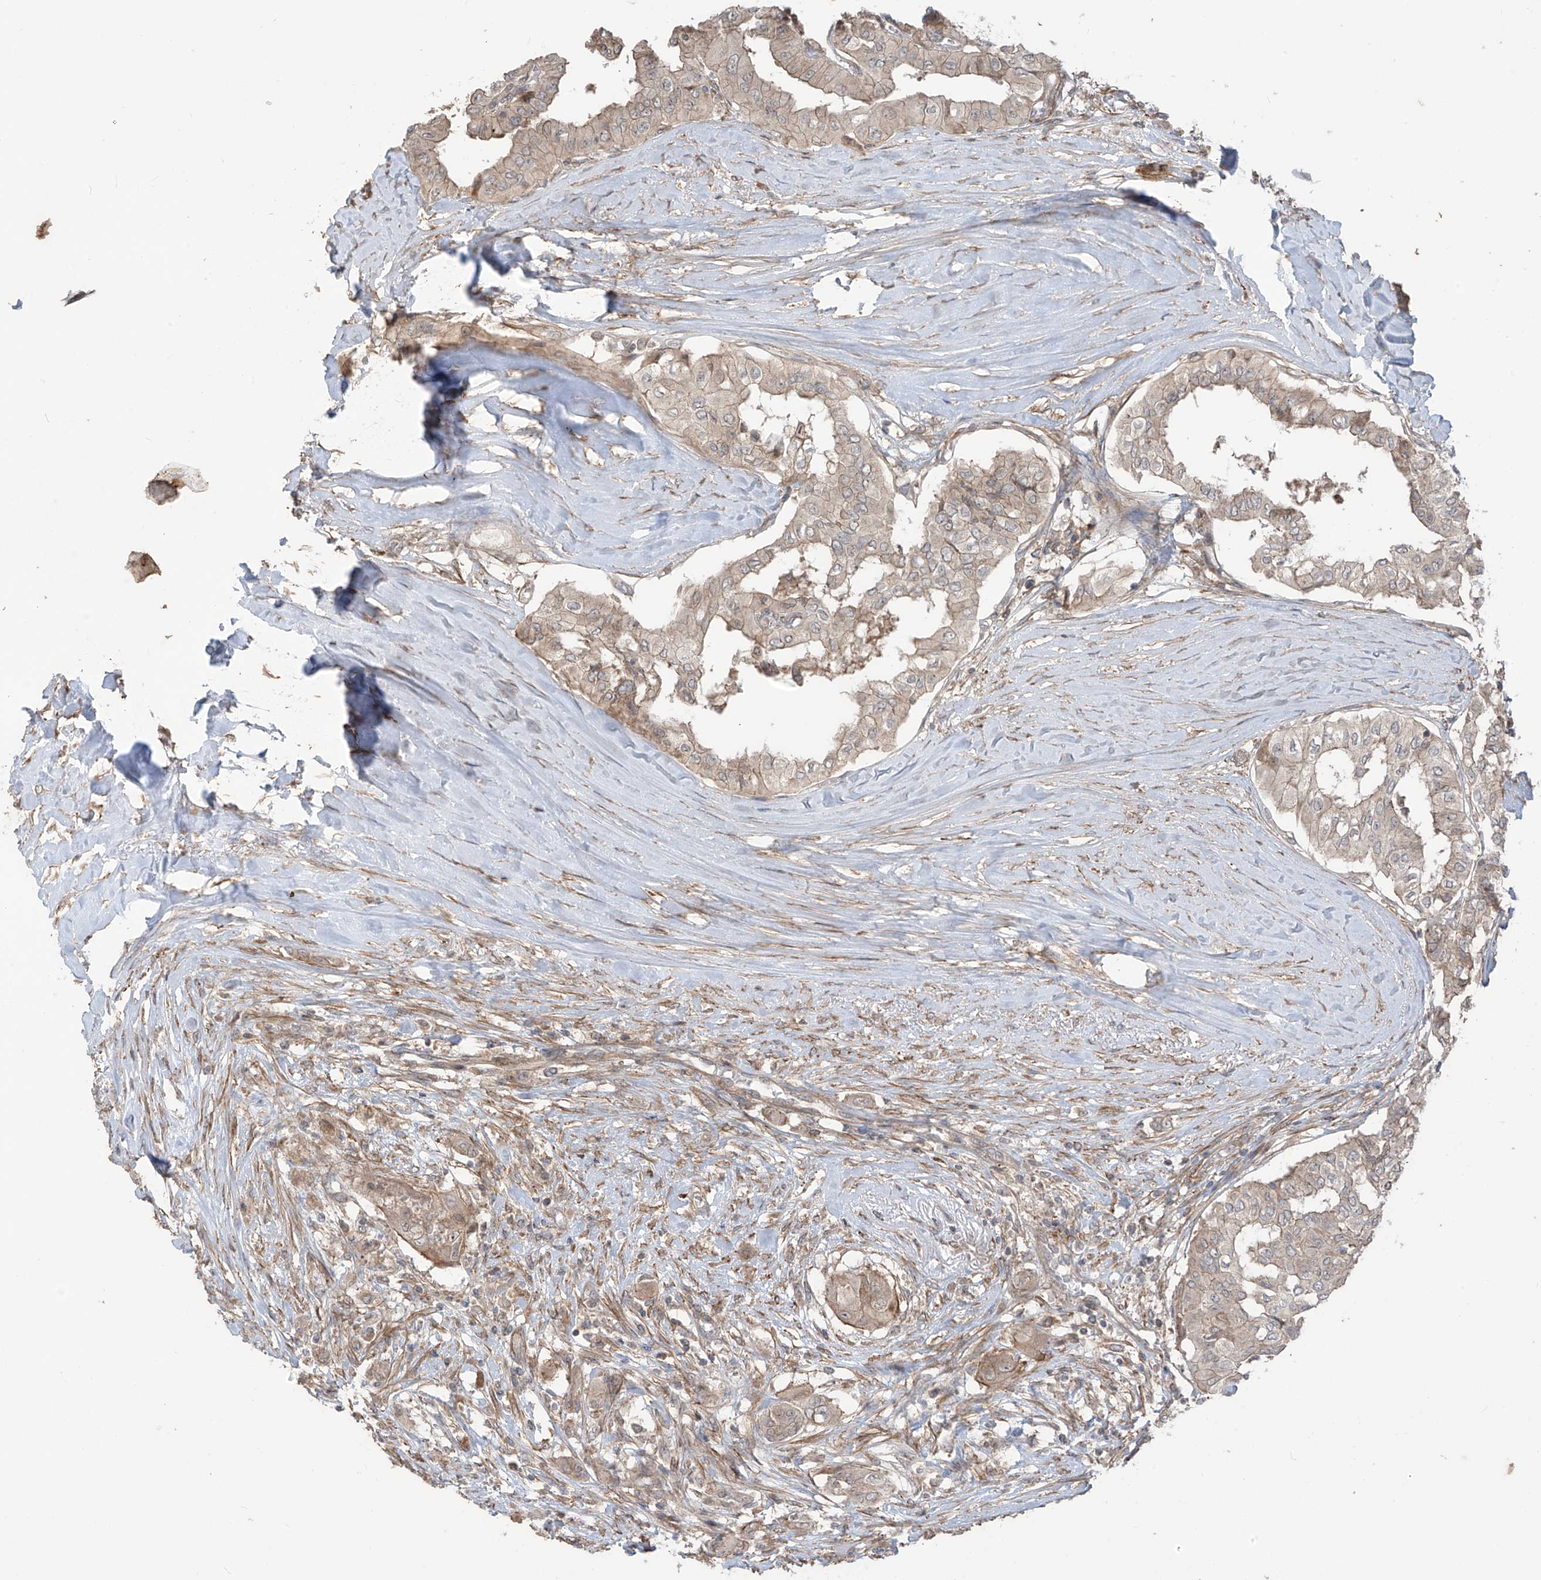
{"staining": {"intensity": "weak", "quantity": ">75%", "location": "cytoplasmic/membranous"}, "tissue": "thyroid cancer", "cell_type": "Tumor cells", "image_type": "cancer", "snomed": [{"axis": "morphology", "description": "Papillary adenocarcinoma, NOS"}, {"axis": "topography", "description": "Thyroid gland"}], "caption": "DAB immunohistochemical staining of human papillary adenocarcinoma (thyroid) displays weak cytoplasmic/membranous protein positivity in approximately >75% of tumor cells.", "gene": "LRRC74A", "patient": {"sex": "female", "age": 59}}